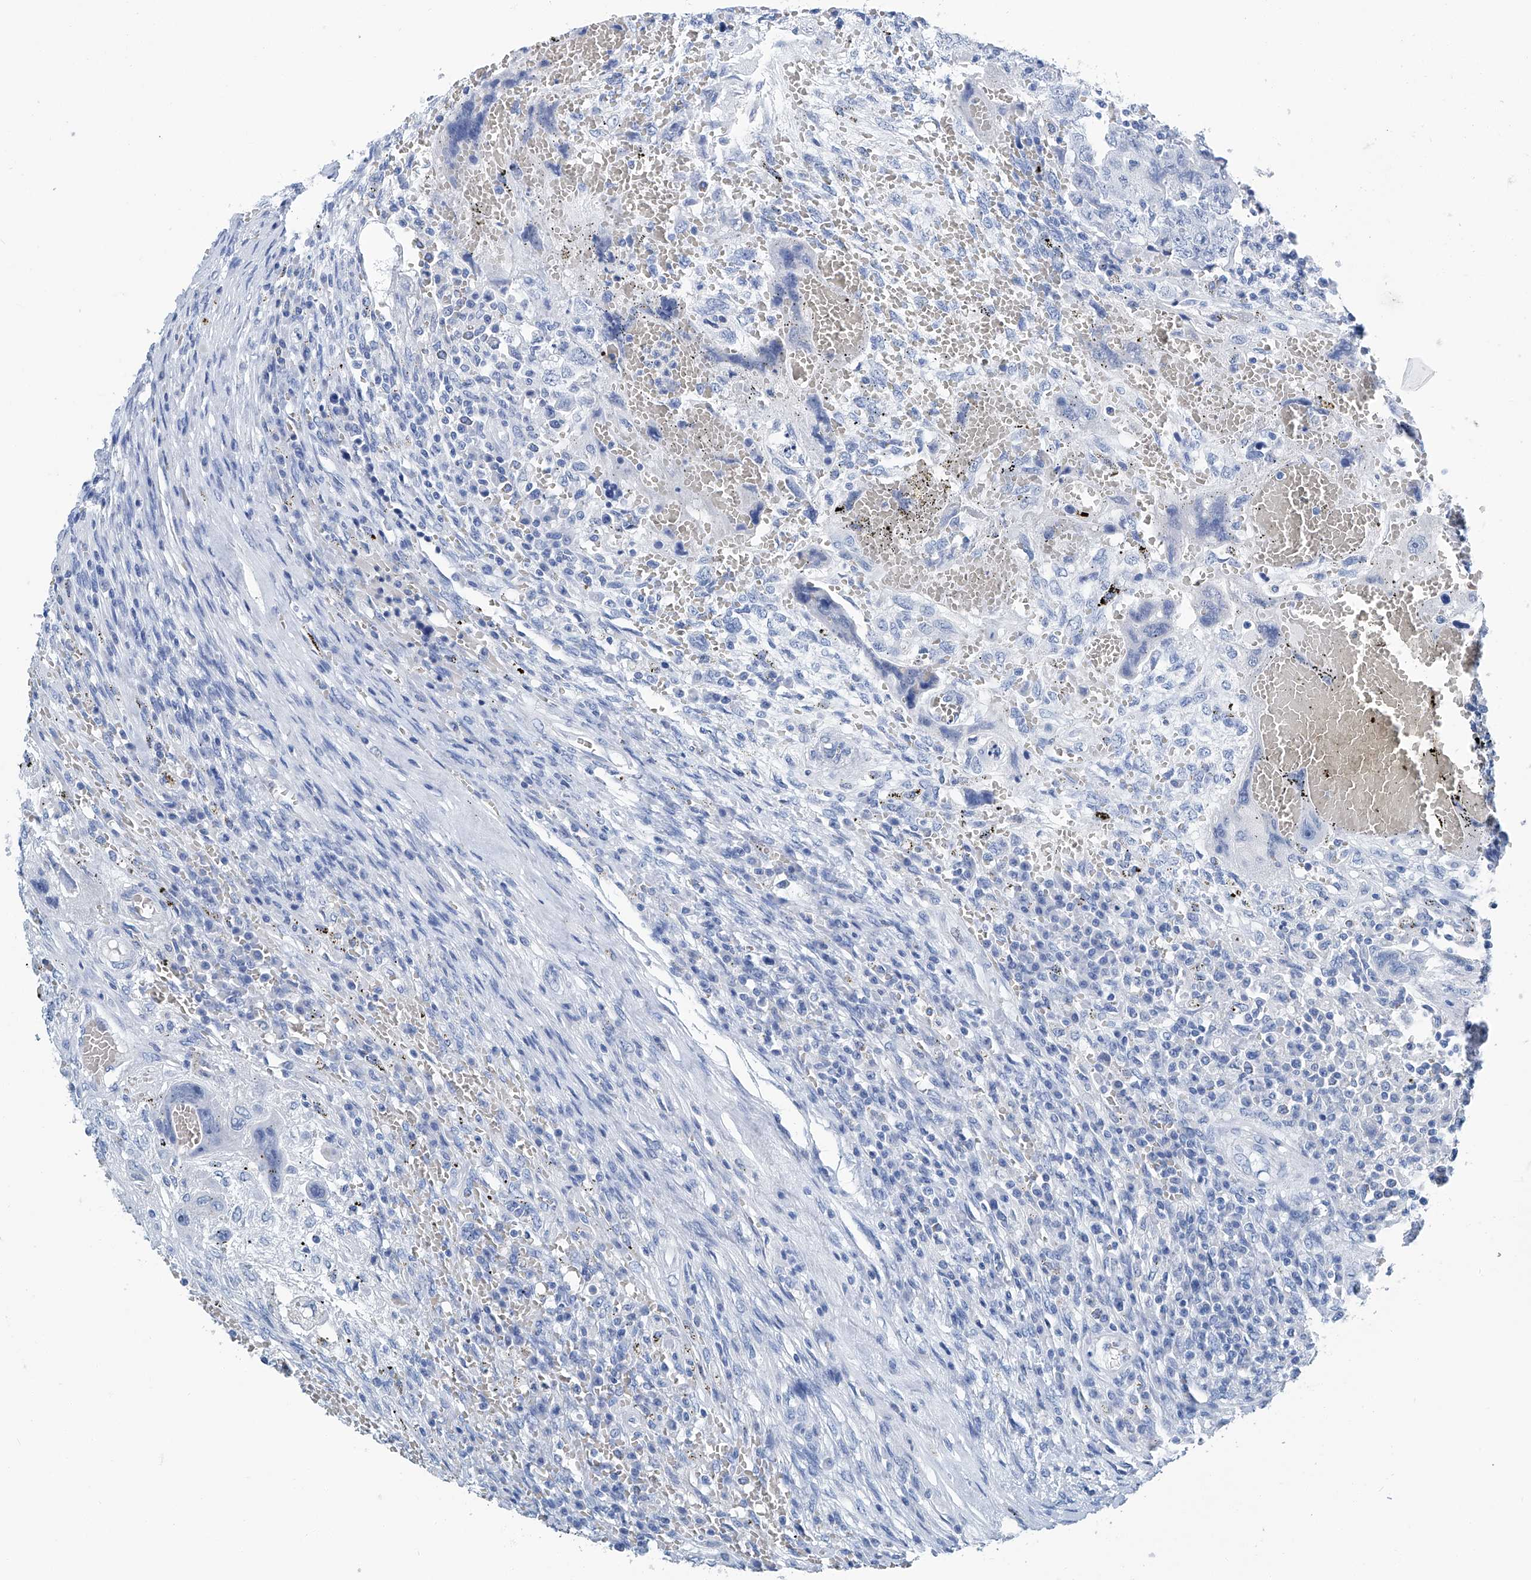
{"staining": {"intensity": "negative", "quantity": "none", "location": "none"}, "tissue": "testis cancer", "cell_type": "Tumor cells", "image_type": "cancer", "snomed": [{"axis": "morphology", "description": "Carcinoma, Embryonal, NOS"}, {"axis": "topography", "description": "Testis"}], "caption": "There is no significant staining in tumor cells of testis cancer (embryonal carcinoma).", "gene": "CYP2A7", "patient": {"sex": "male", "age": 26}}